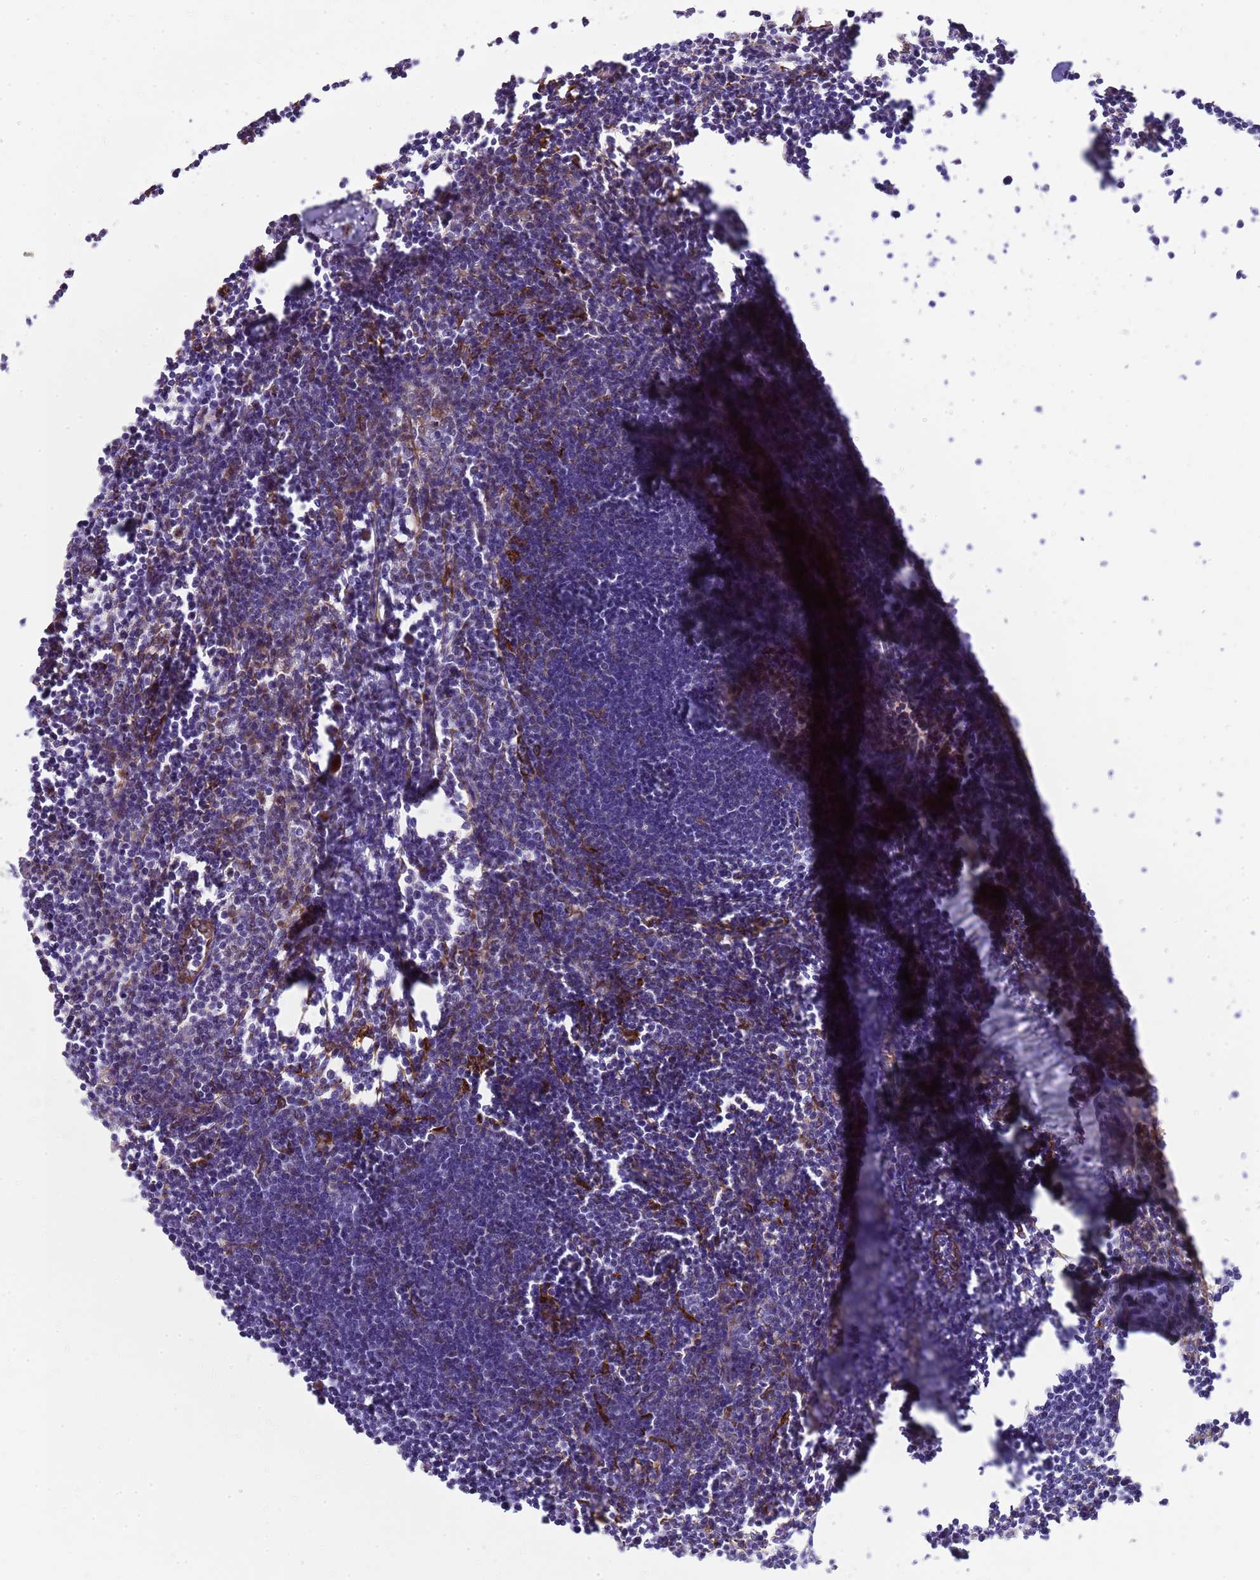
{"staining": {"intensity": "negative", "quantity": "none", "location": "none"}, "tissue": "lymph node", "cell_type": "Germinal center cells", "image_type": "normal", "snomed": [{"axis": "morphology", "description": "Normal tissue, NOS"}, {"axis": "morphology", "description": "Malignant melanoma, Metastatic site"}, {"axis": "topography", "description": "Lymph node"}], "caption": "Germinal center cells are negative for brown protein staining in unremarkable lymph node. The staining is performed using DAB brown chromogen with nuclei counter-stained in using hematoxylin.", "gene": "ZDHHC1", "patient": {"sex": "male", "age": 41}}